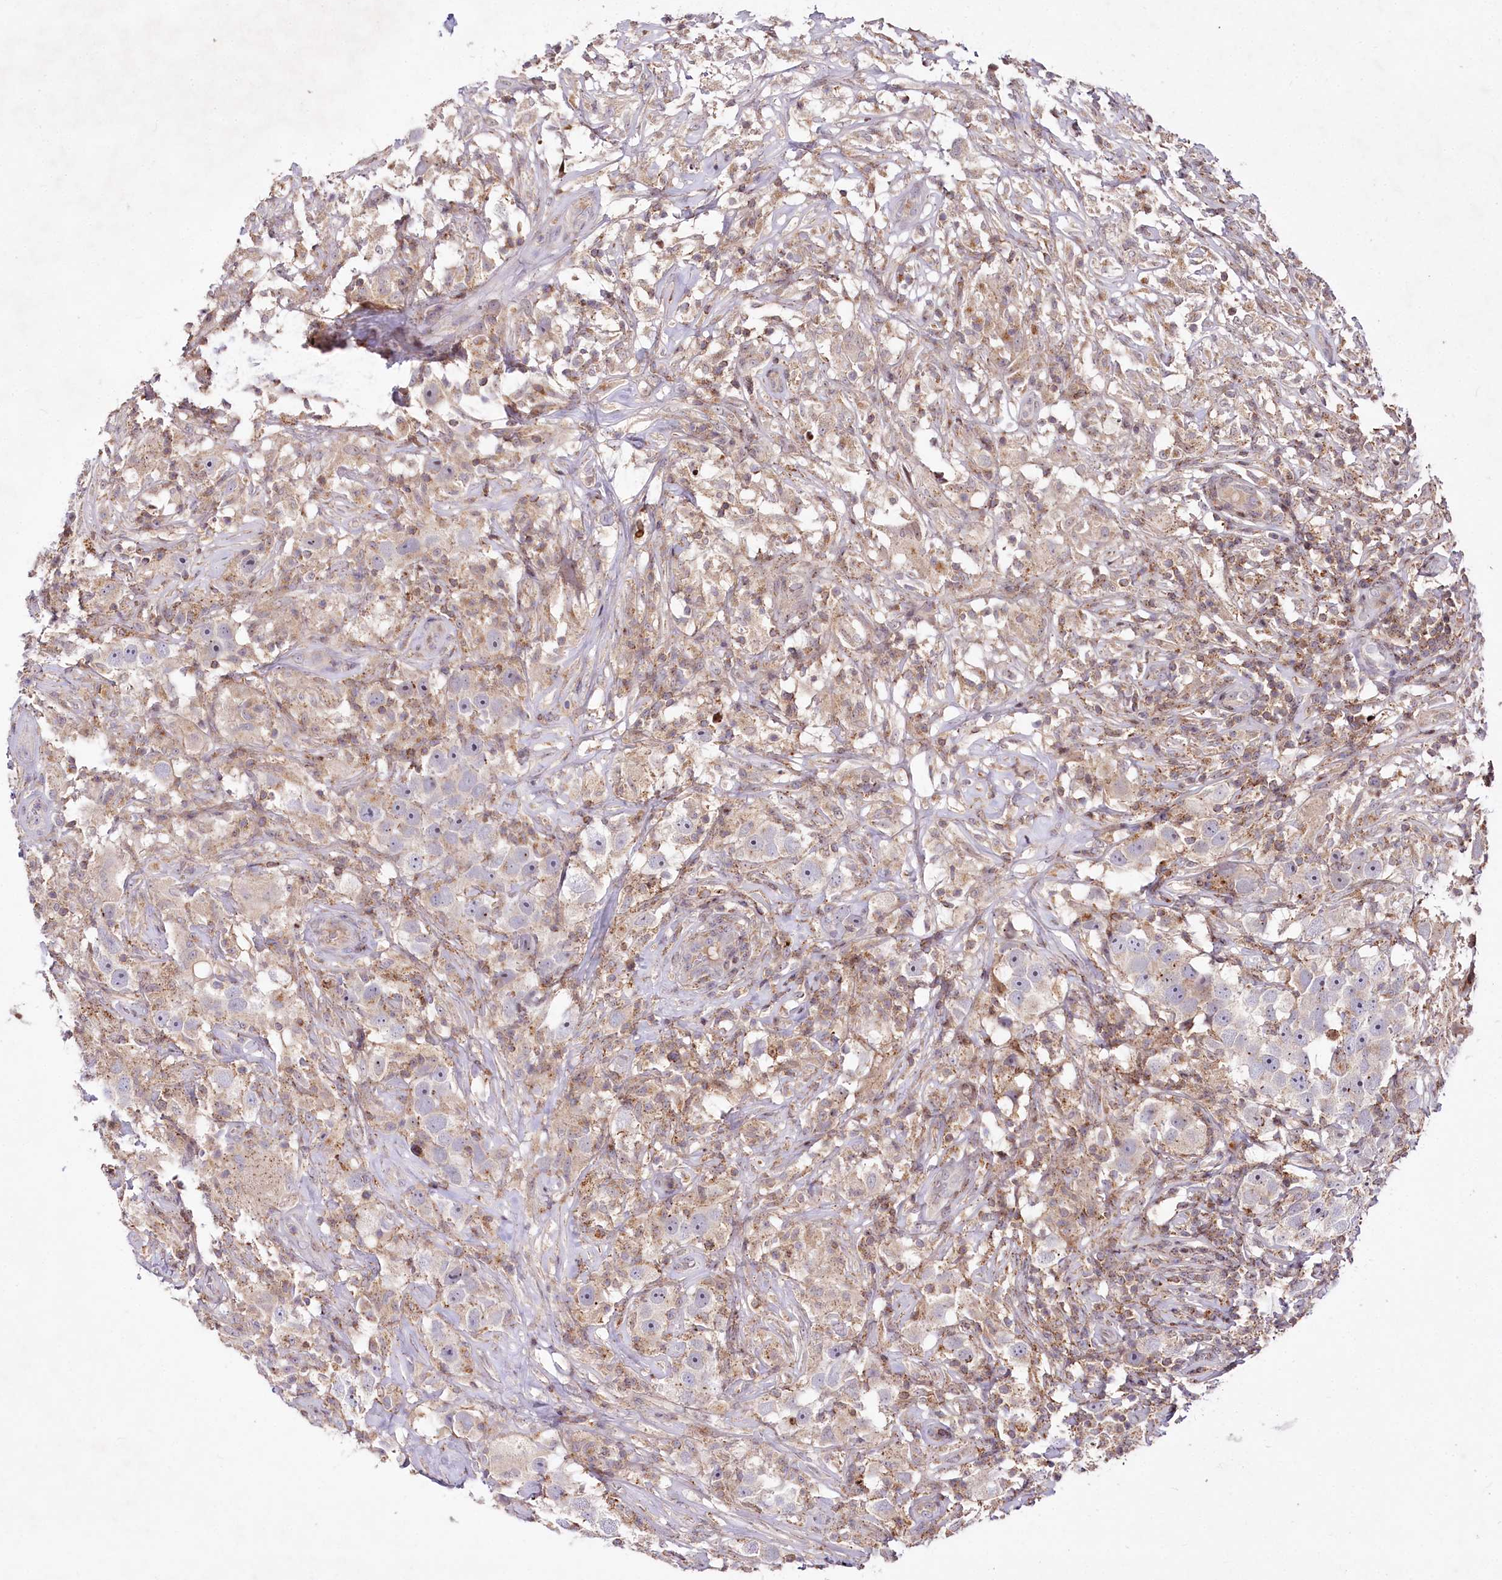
{"staining": {"intensity": "negative", "quantity": "none", "location": "none"}, "tissue": "testis cancer", "cell_type": "Tumor cells", "image_type": "cancer", "snomed": [{"axis": "morphology", "description": "Seminoma, NOS"}, {"axis": "topography", "description": "Testis"}], "caption": "This is a histopathology image of immunohistochemistry staining of seminoma (testis), which shows no positivity in tumor cells. Nuclei are stained in blue.", "gene": "ZFYVE27", "patient": {"sex": "male", "age": 49}}